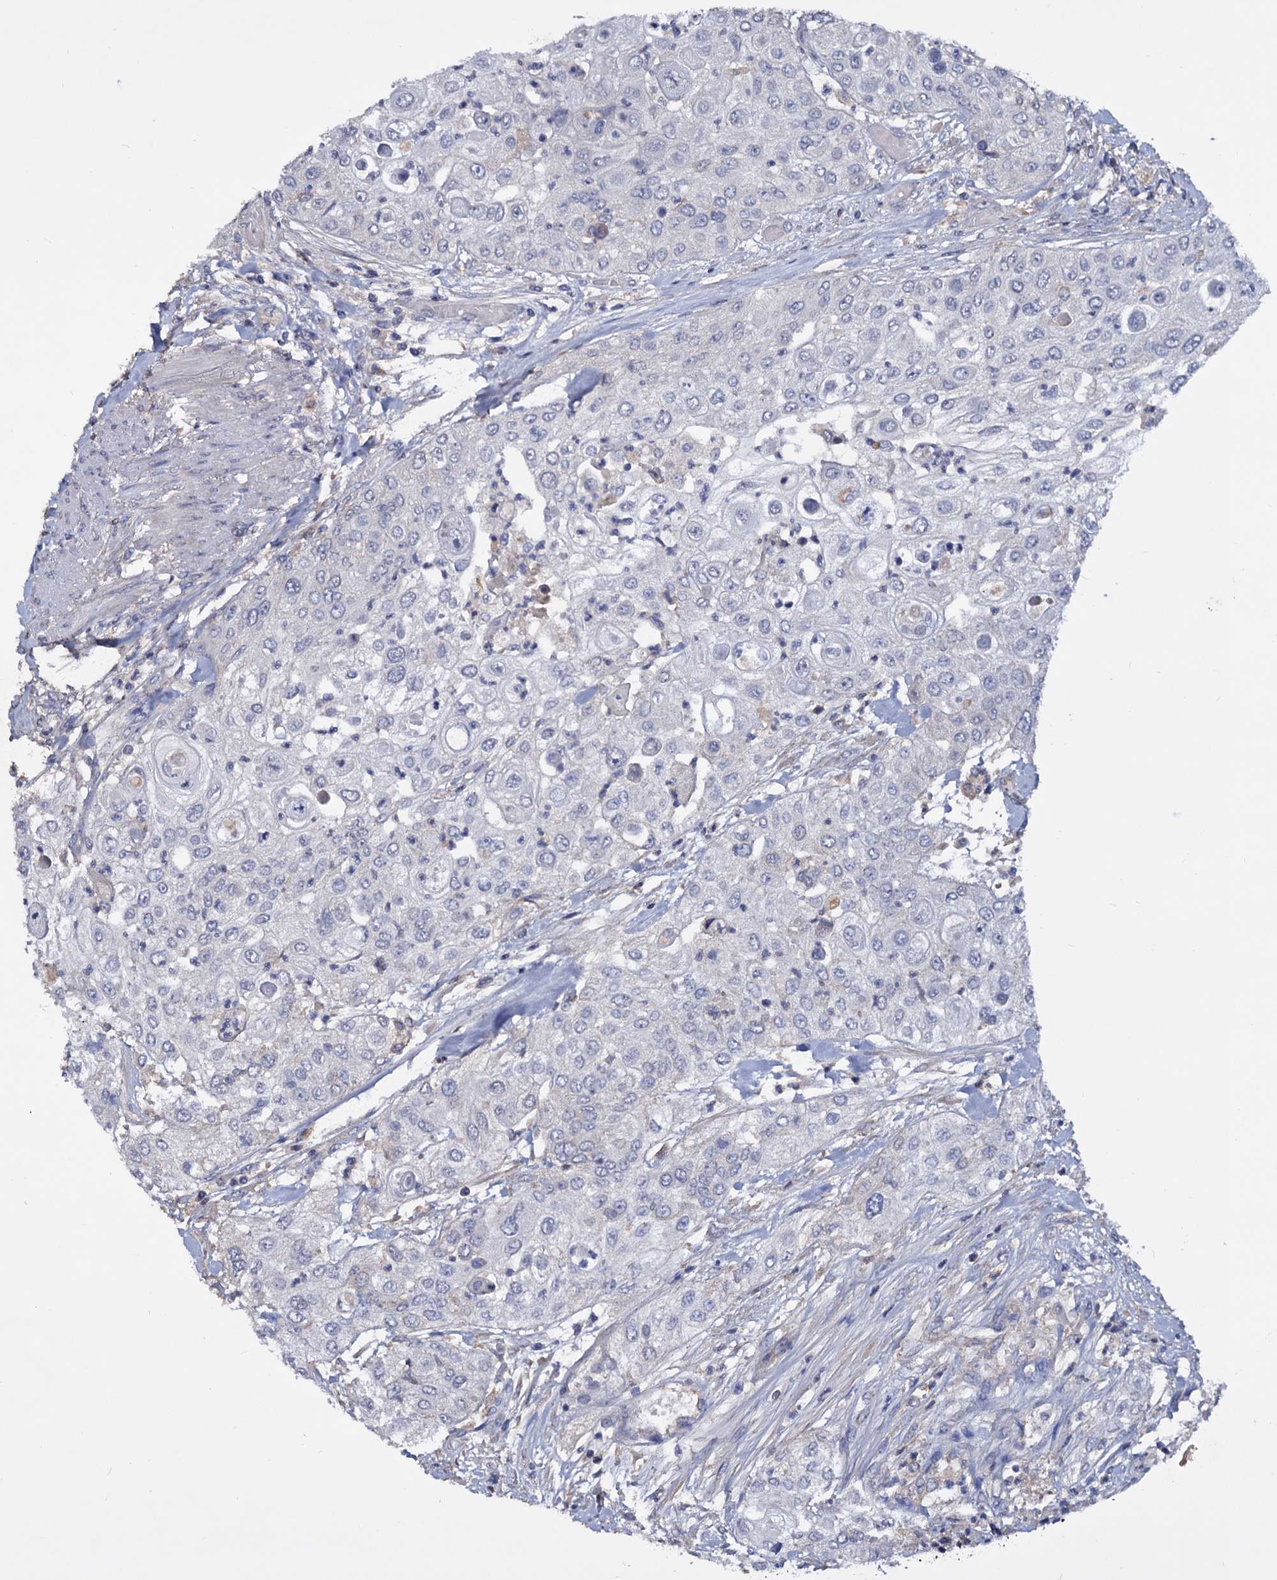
{"staining": {"intensity": "negative", "quantity": "none", "location": "none"}, "tissue": "urothelial cancer", "cell_type": "Tumor cells", "image_type": "cancer", "snomed": [{"axis": "morphology", "description": "Urothelial carcinoma, High grade"}, {"axis": "topography", "description": "Urinary bladder"}], "caption": "Histopathology image shows no significant protein expression in tumor cells of urothelial cancer.", "gene": "NPAS4", "patient": {"sex": "female", "age": 79}}